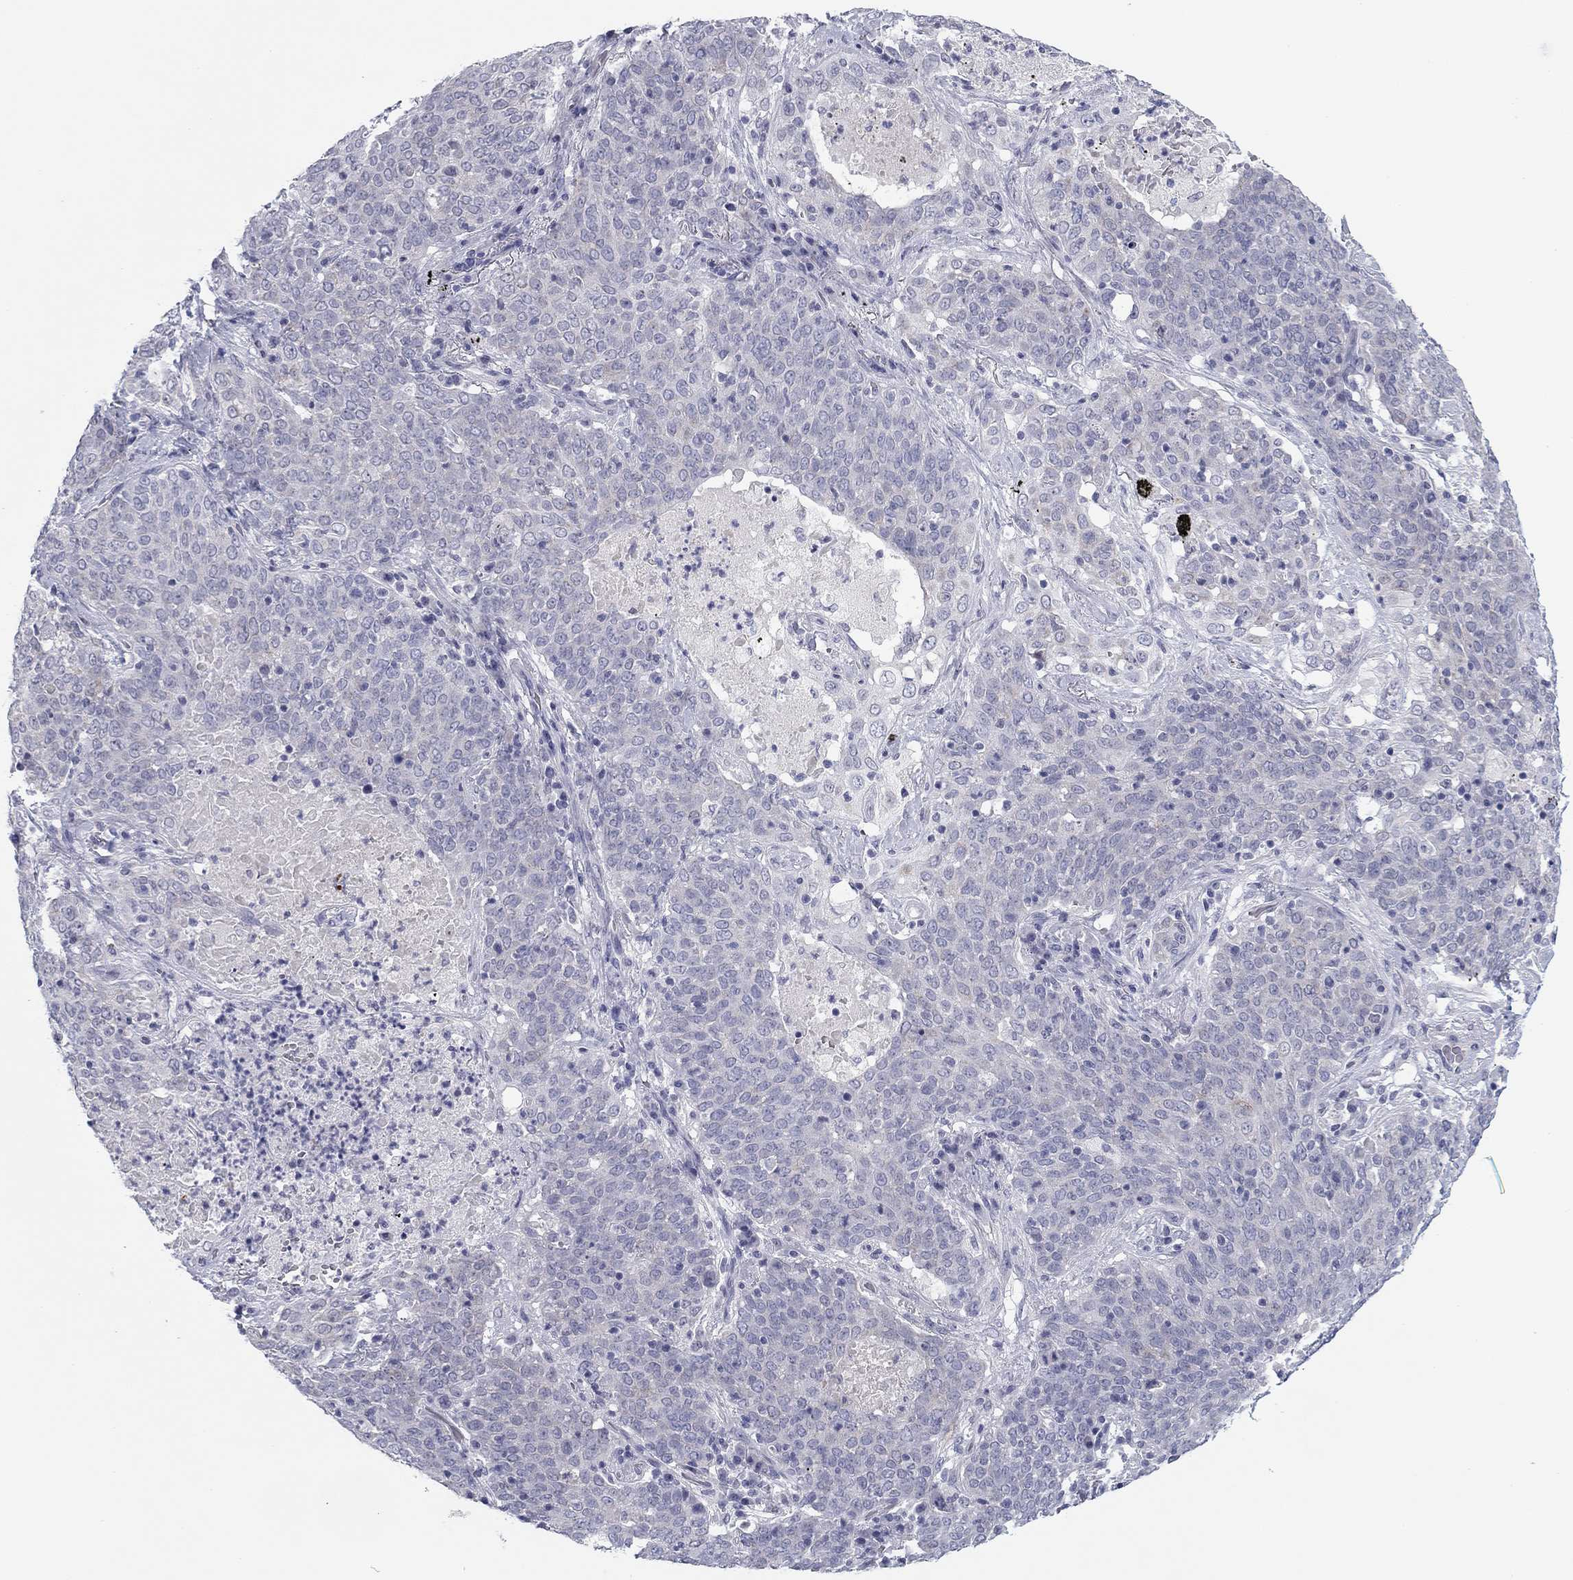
{"staining": {"intensity": "negative", "quantity": "none", "location": "none"}, "tissue": "lung cancer", "cell_type": "Tumor cells", "image_type": "cancer", "snomed": [{"axis": "morphology", "description": "Squamous cell carcinoma, NOS"}, {"axis": "topography", "description": "Lung"}], "caption": "This is an IHC histopathology image of human lung cancer. There is no positivity in tumor cells.", "gene": "PRPH", "patient": {"sex": "male", "age": 82}}